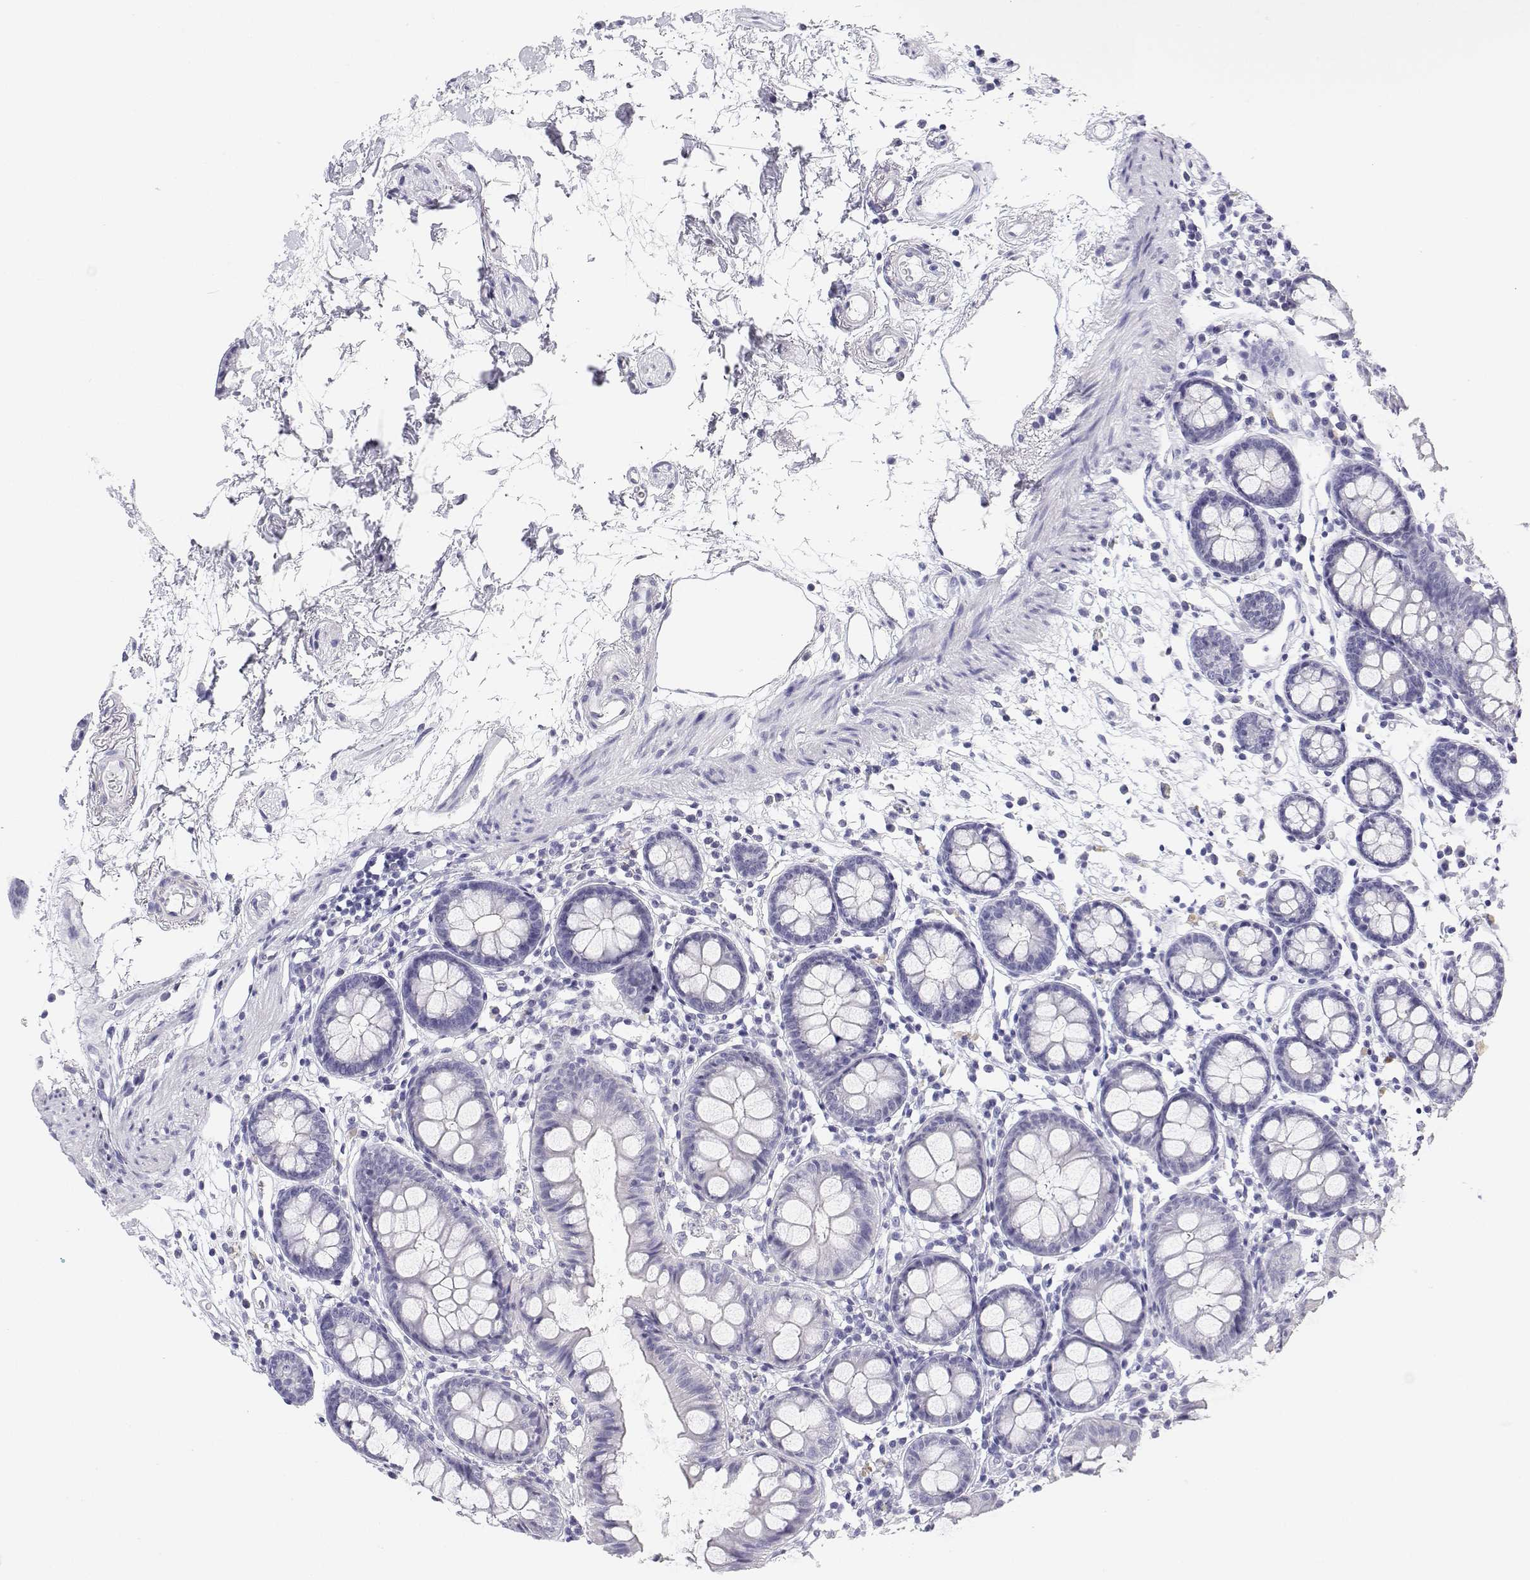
{"staining": {"intensity": "negative", "quantity": "none", "location": "none"}, "tissue": "colon", "cell_type": "Endothelial cells", "image_type": "normal", "snomed": [{"axis": "morphology", "description": "Normal tissue, NOS"}, {"axis": "topography", "description": "Colon"}], "caption": "There is no significant staining in endothelial cells of colon. (DAB (3,3'-diaminobenzidine) IHC, high magnification).", "gene": "BHMT", "patient": {"sex": "female", "age": 84}}